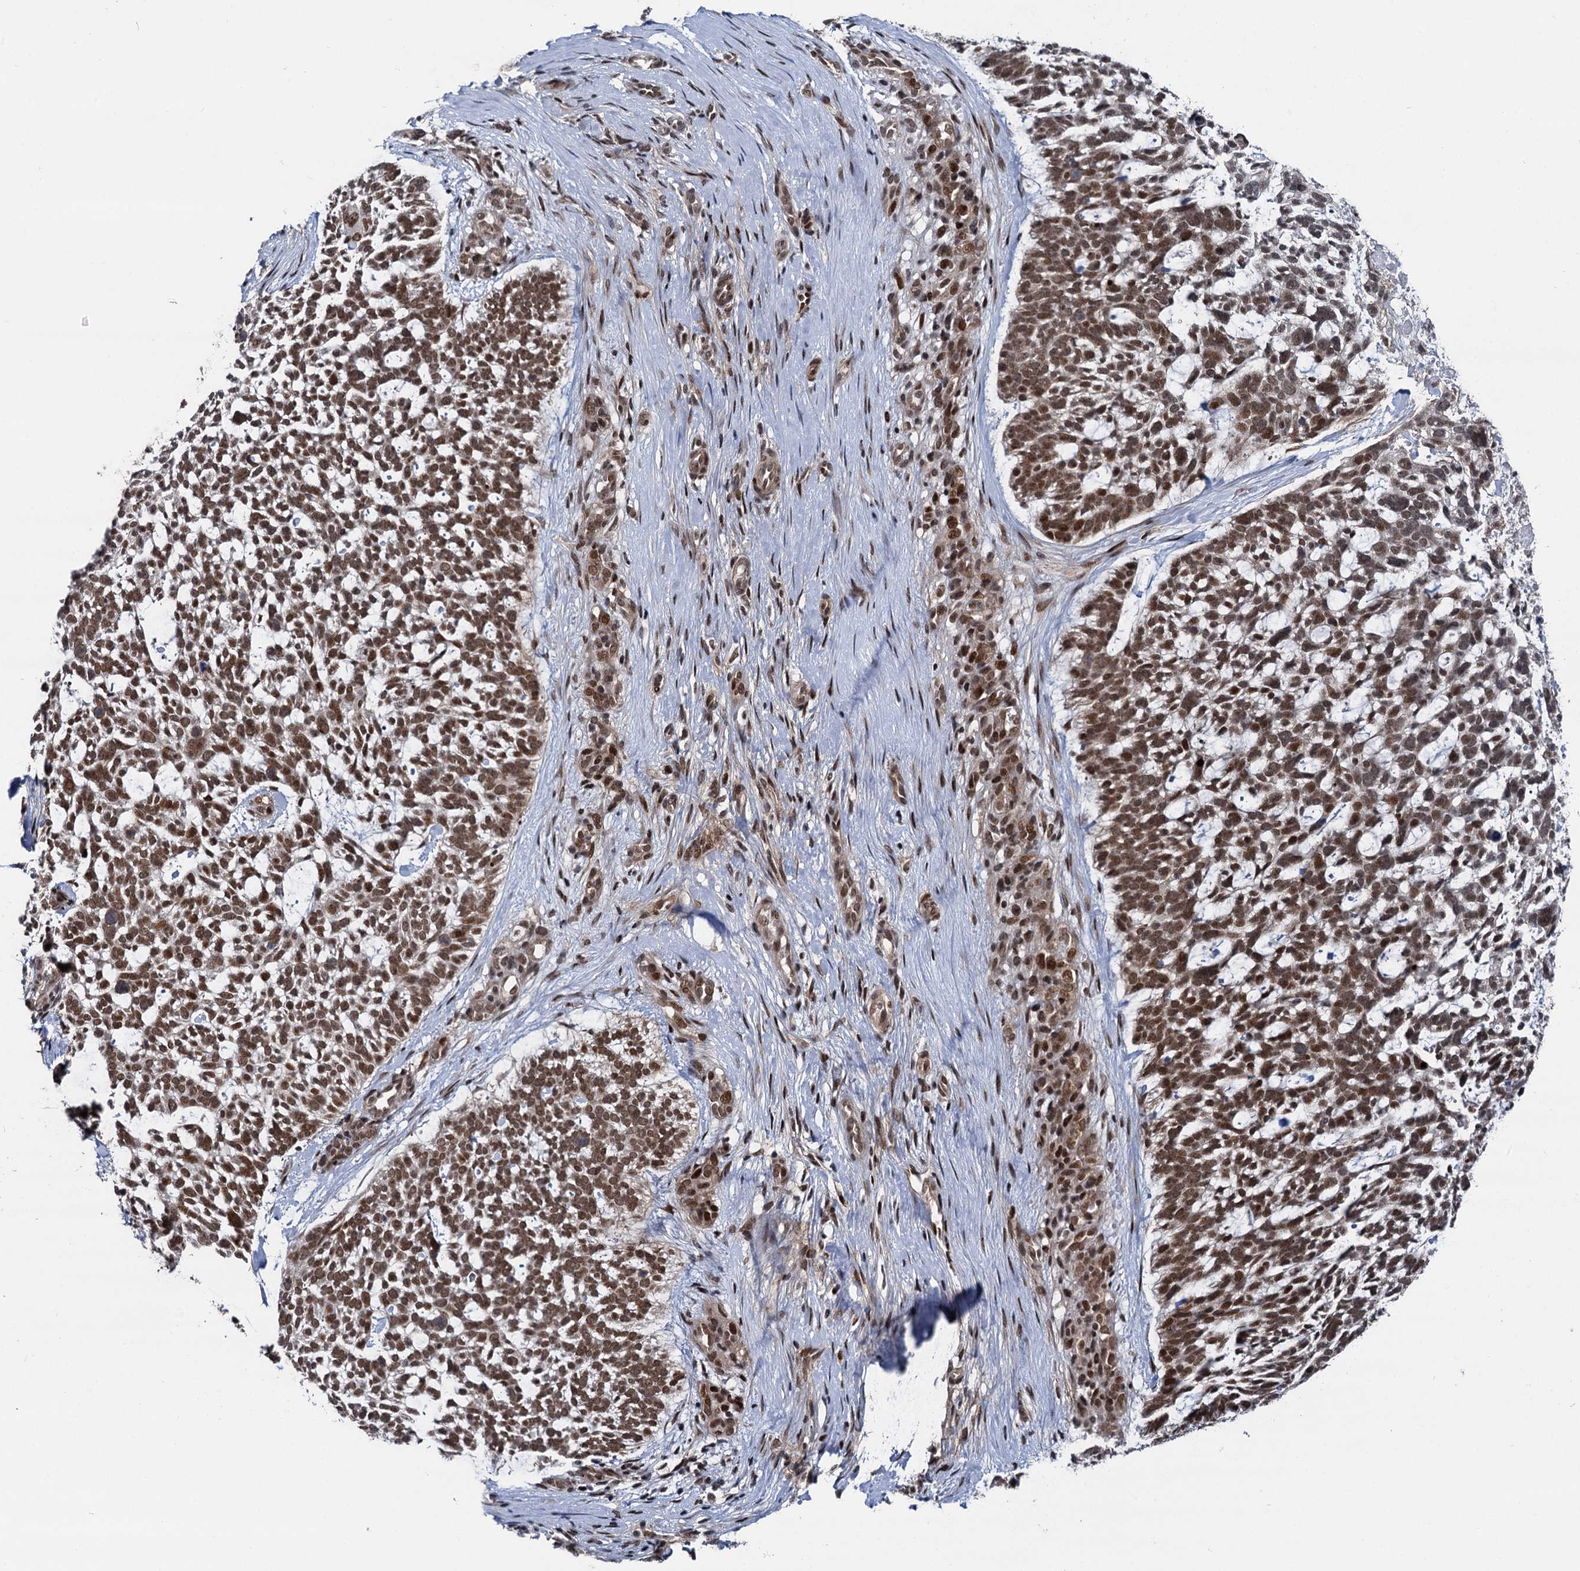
{"staining": {"intensity": "moderate", "quantity": ">75%", "location": "nuclear"}, "tissue": "skin cancer", "cell_type": "Tumor cells", "image_type": "cancer", "snomed": [{"axis": "morphology", "description": "Basal cell carcinoma"}, {"axis": "topography", "description": "Skin"}], "caption": "Human skin cancer stained with a brown dye demonstrates moderate nuclear positive positivity in approximately >75% of tumor cells.", "gene": "RUFY2", "patient": {"sex": "male", "age": 88}}